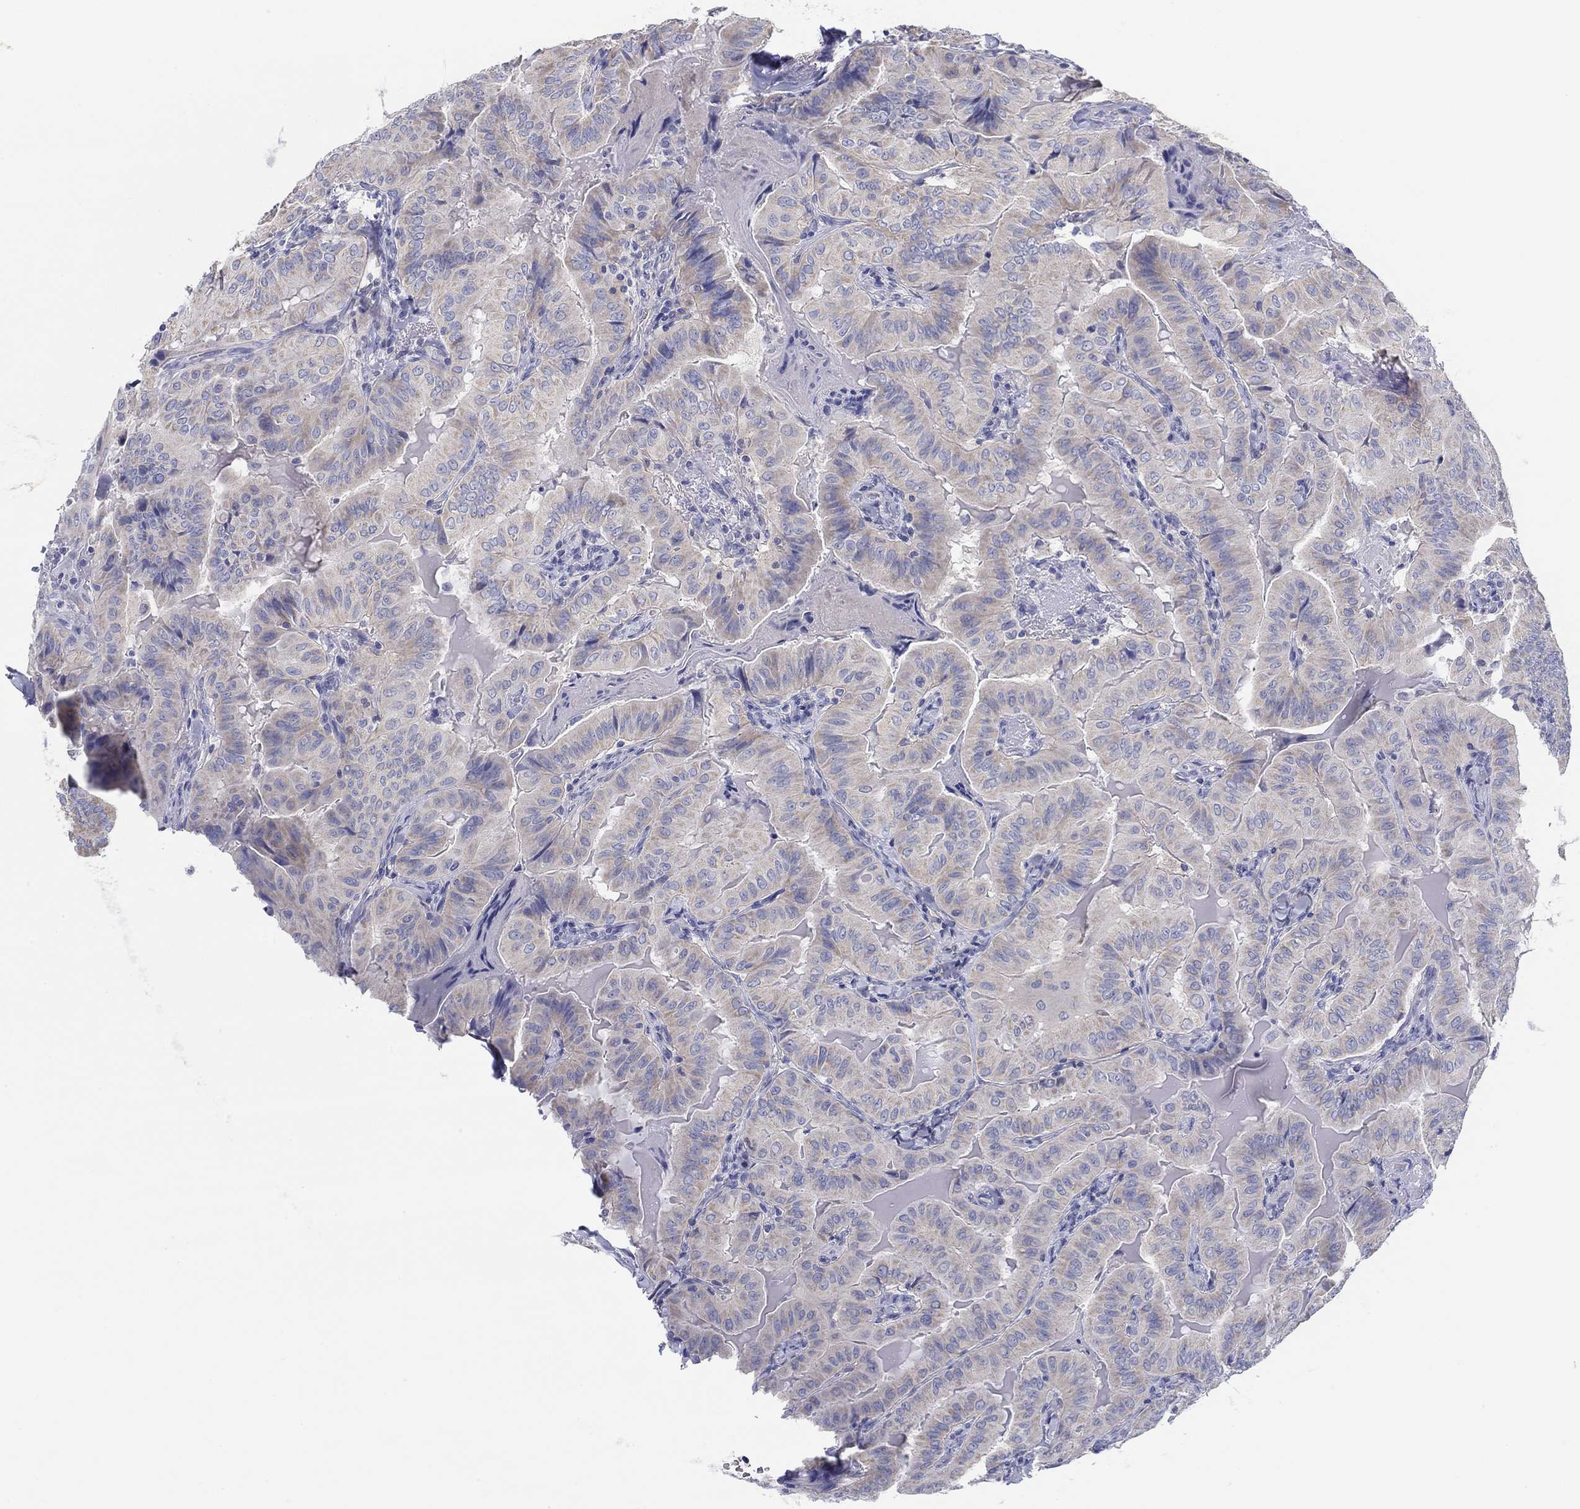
{"staining": {"intensity": "negative", "quantity": "none", "location": "none"}, "tissue": "thyroid cancer", "cell_type": "Tumor cells", "image_type": "cancer", "snomed": [{"axis": "morphology", "description": "Papillary adenocarcinoma, NOS"}, {"axis": "topography", "description": "Thyroid gland"}], "caption": "Immunohistochemistry of human thyroid cancer (papillary adenocarcinoma) demonstrates no expression in tumor cells.", "gene": "HAPLN4", "patient": {"sex": "female", "age": 68}}